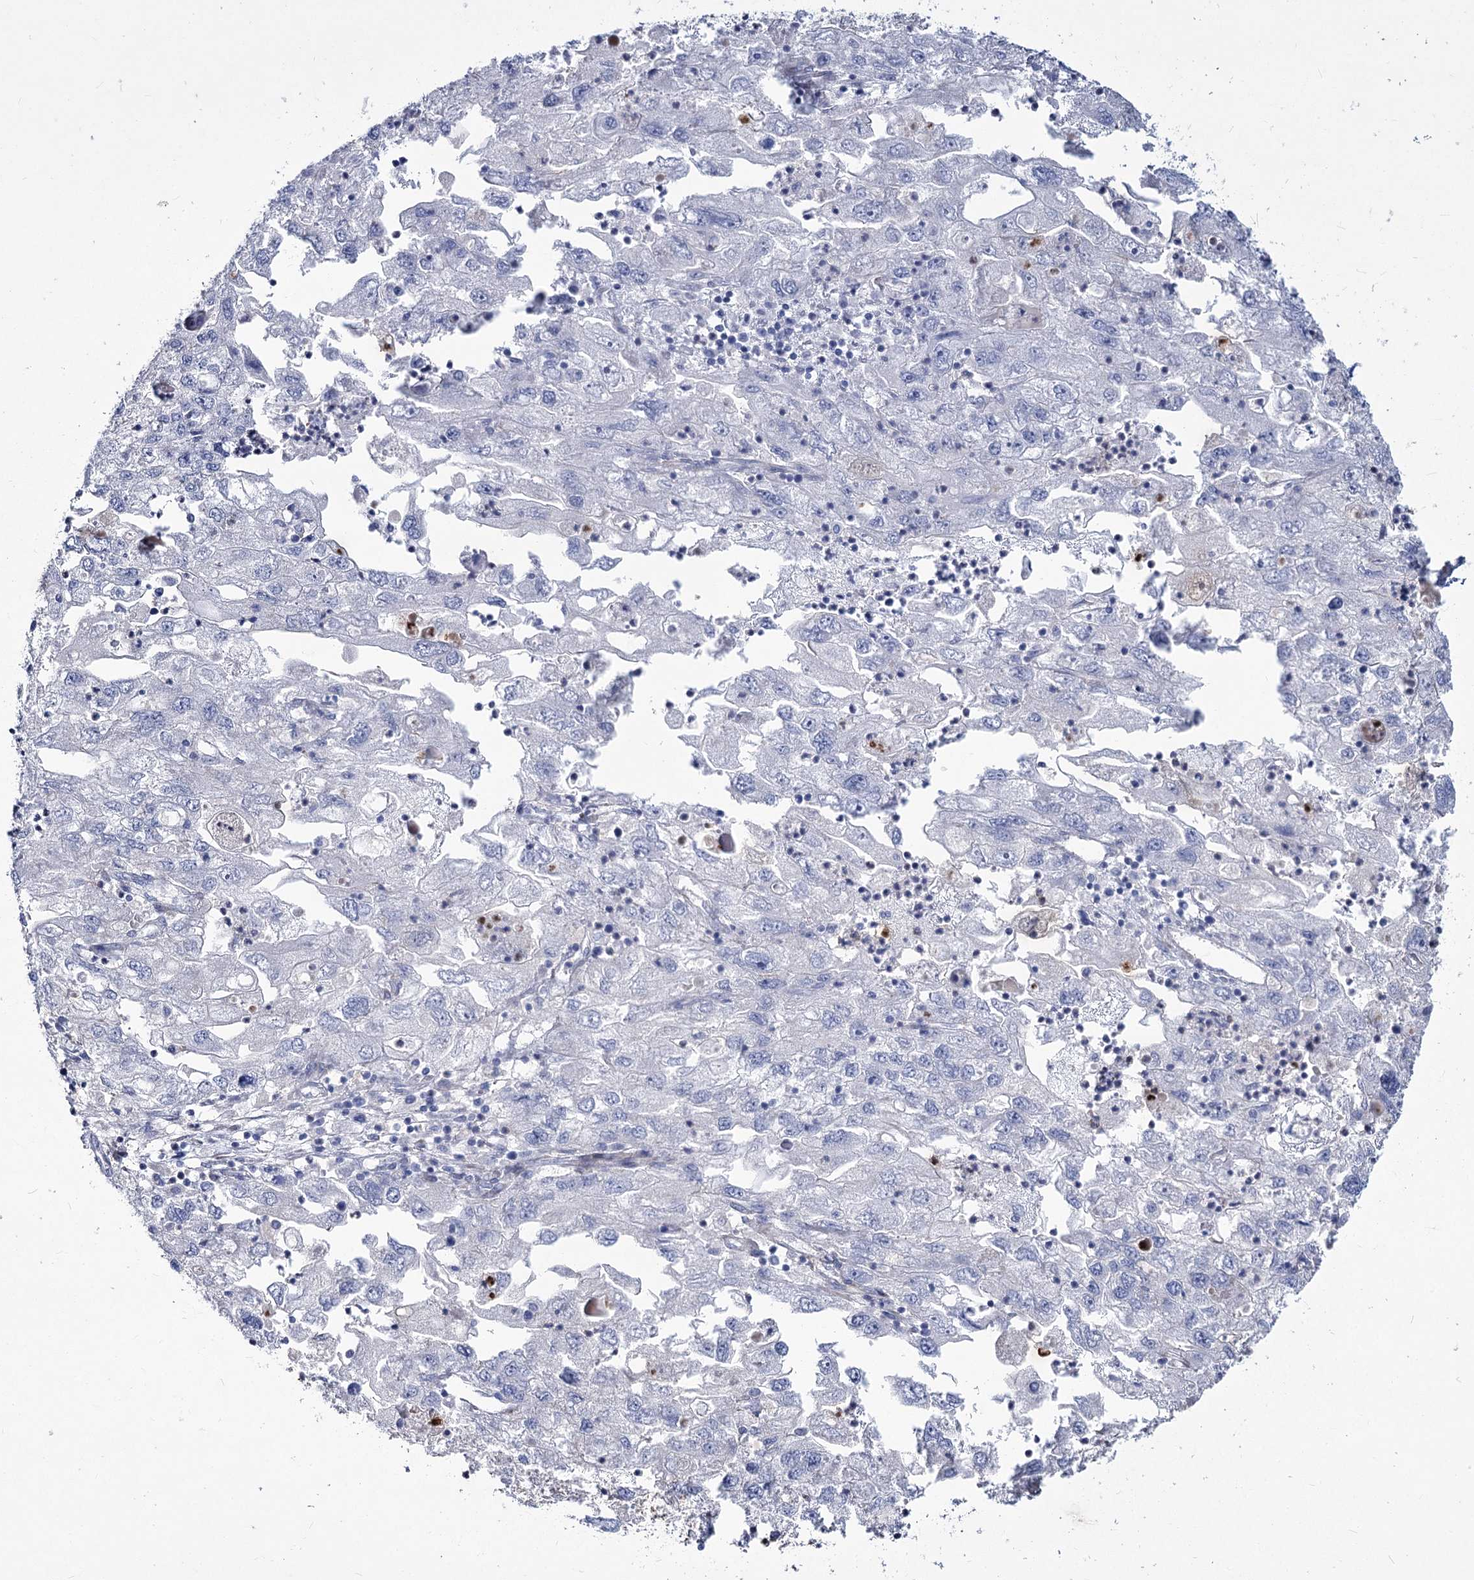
{"staining": {"intensity": "negative", "quantity": "none", "location": "none"}, "tissue": "endometrial cancer", "cell_type": "Tumor cells", "image_type": "cancer", "snomed": [{"axis": "morphology", "description": "Adenocarcinoma, NOS"}, {"axis": "topography", "description": "Endometrium"}], "caption": "Immunohistochemical staining of endometrial cancer demonstrates no significant staining in tumor cells.", "gene": "ME3", "patient": {"sex": "female", "age": 49}}